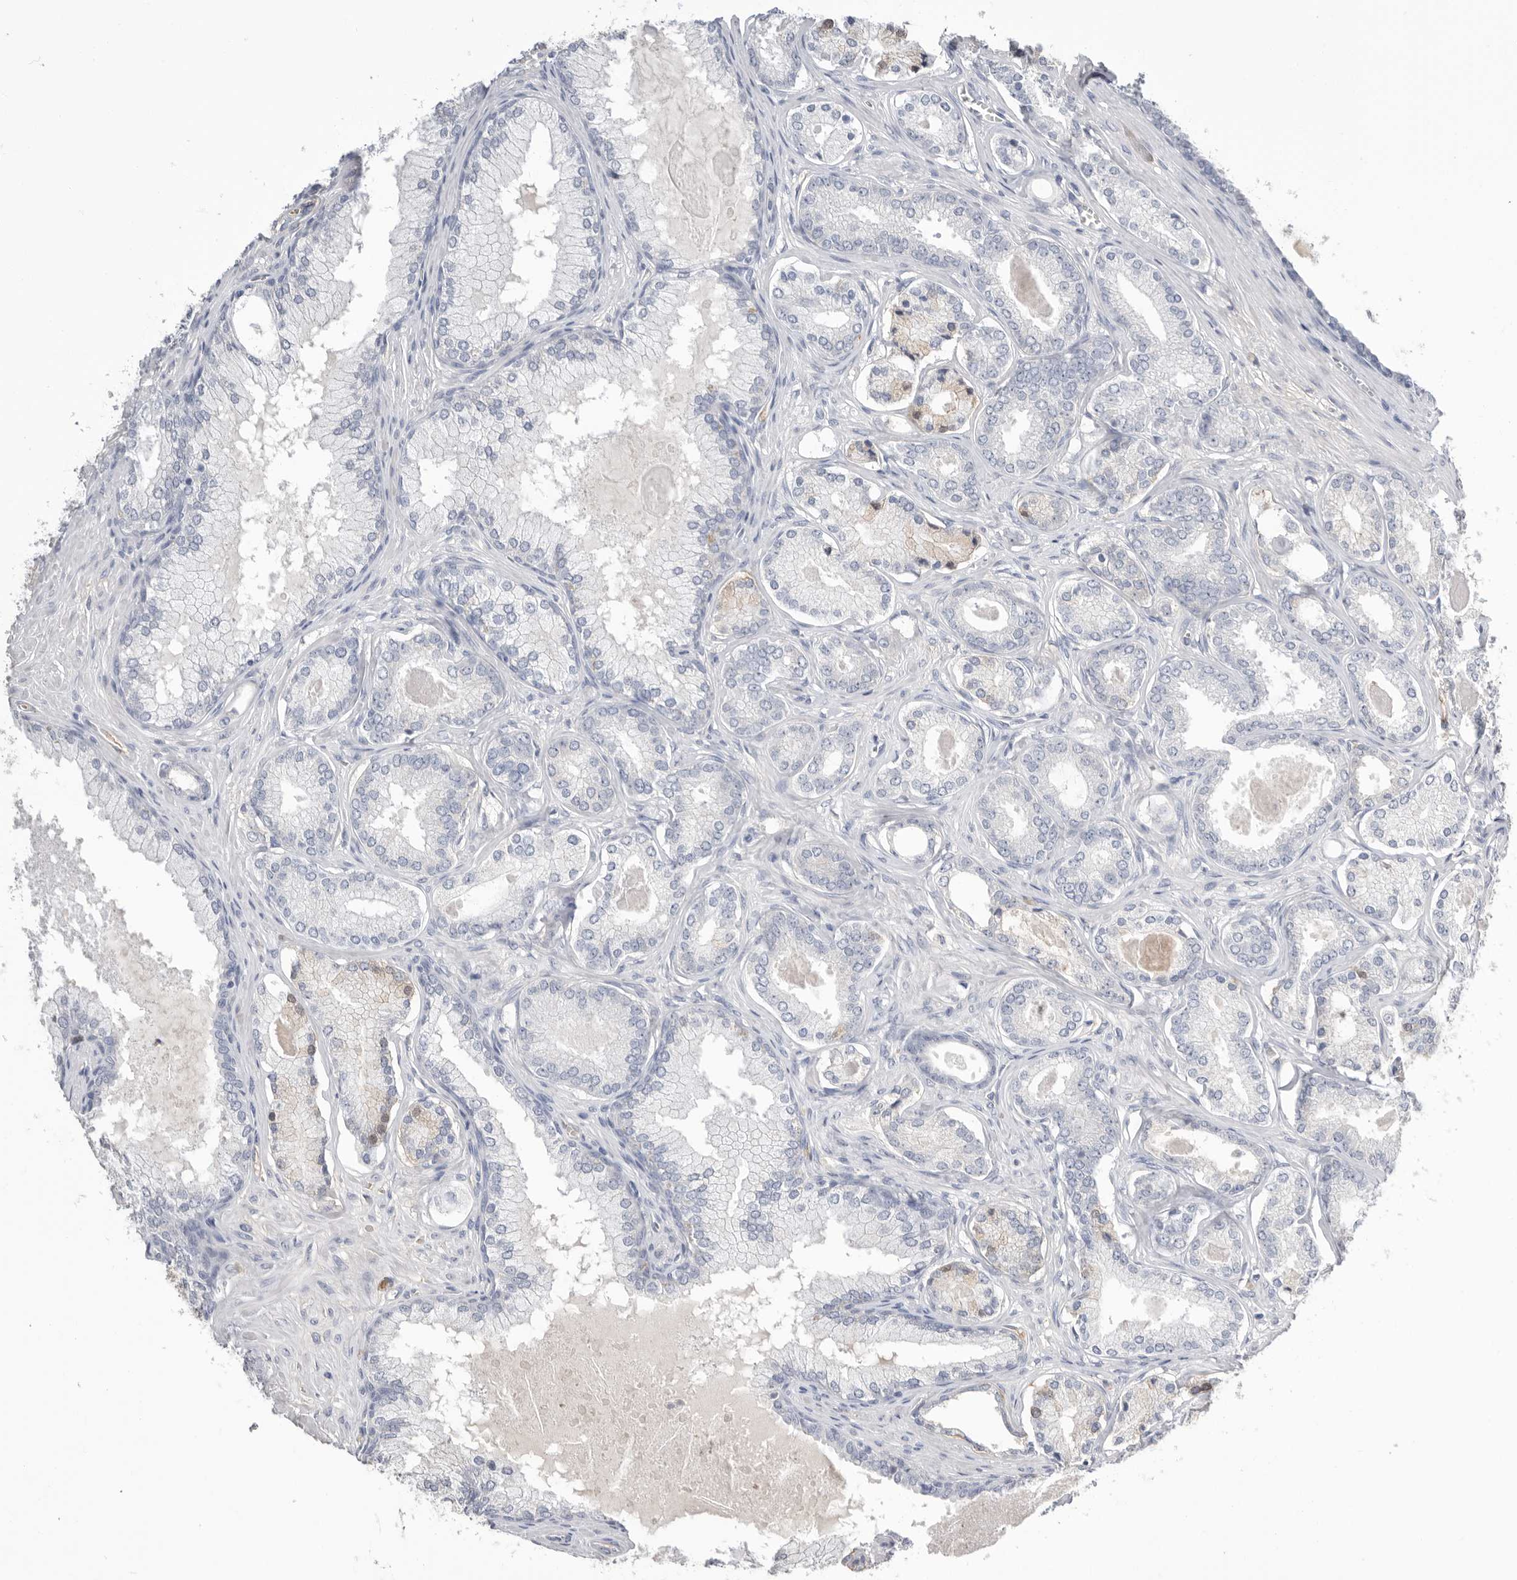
{"staining": {"intensity": "negative", "quantity": "none", "location": "none"}, "tissue": "prostate cancer", "cell_type": "Tumor cells", "image_type": "cancer", "snomed": [{"axis": "morphology", "description": "Adenocarcinoma, Low grade"}, {"axis": "topography", "description": "Prostate"}], "caption": "Immunohistochemistry photomicrograph of neoplastic tissue: human prostate cancer stained with DAB (3,3'-diaminobenzidine) shows no significant protein expression in tumor cells. (DAB (3,3'-diaminobenzidine) IHC with hematoxylin counter stain).", "gene": "APOA2", "patient": {"sex": "male", "age": 70}}